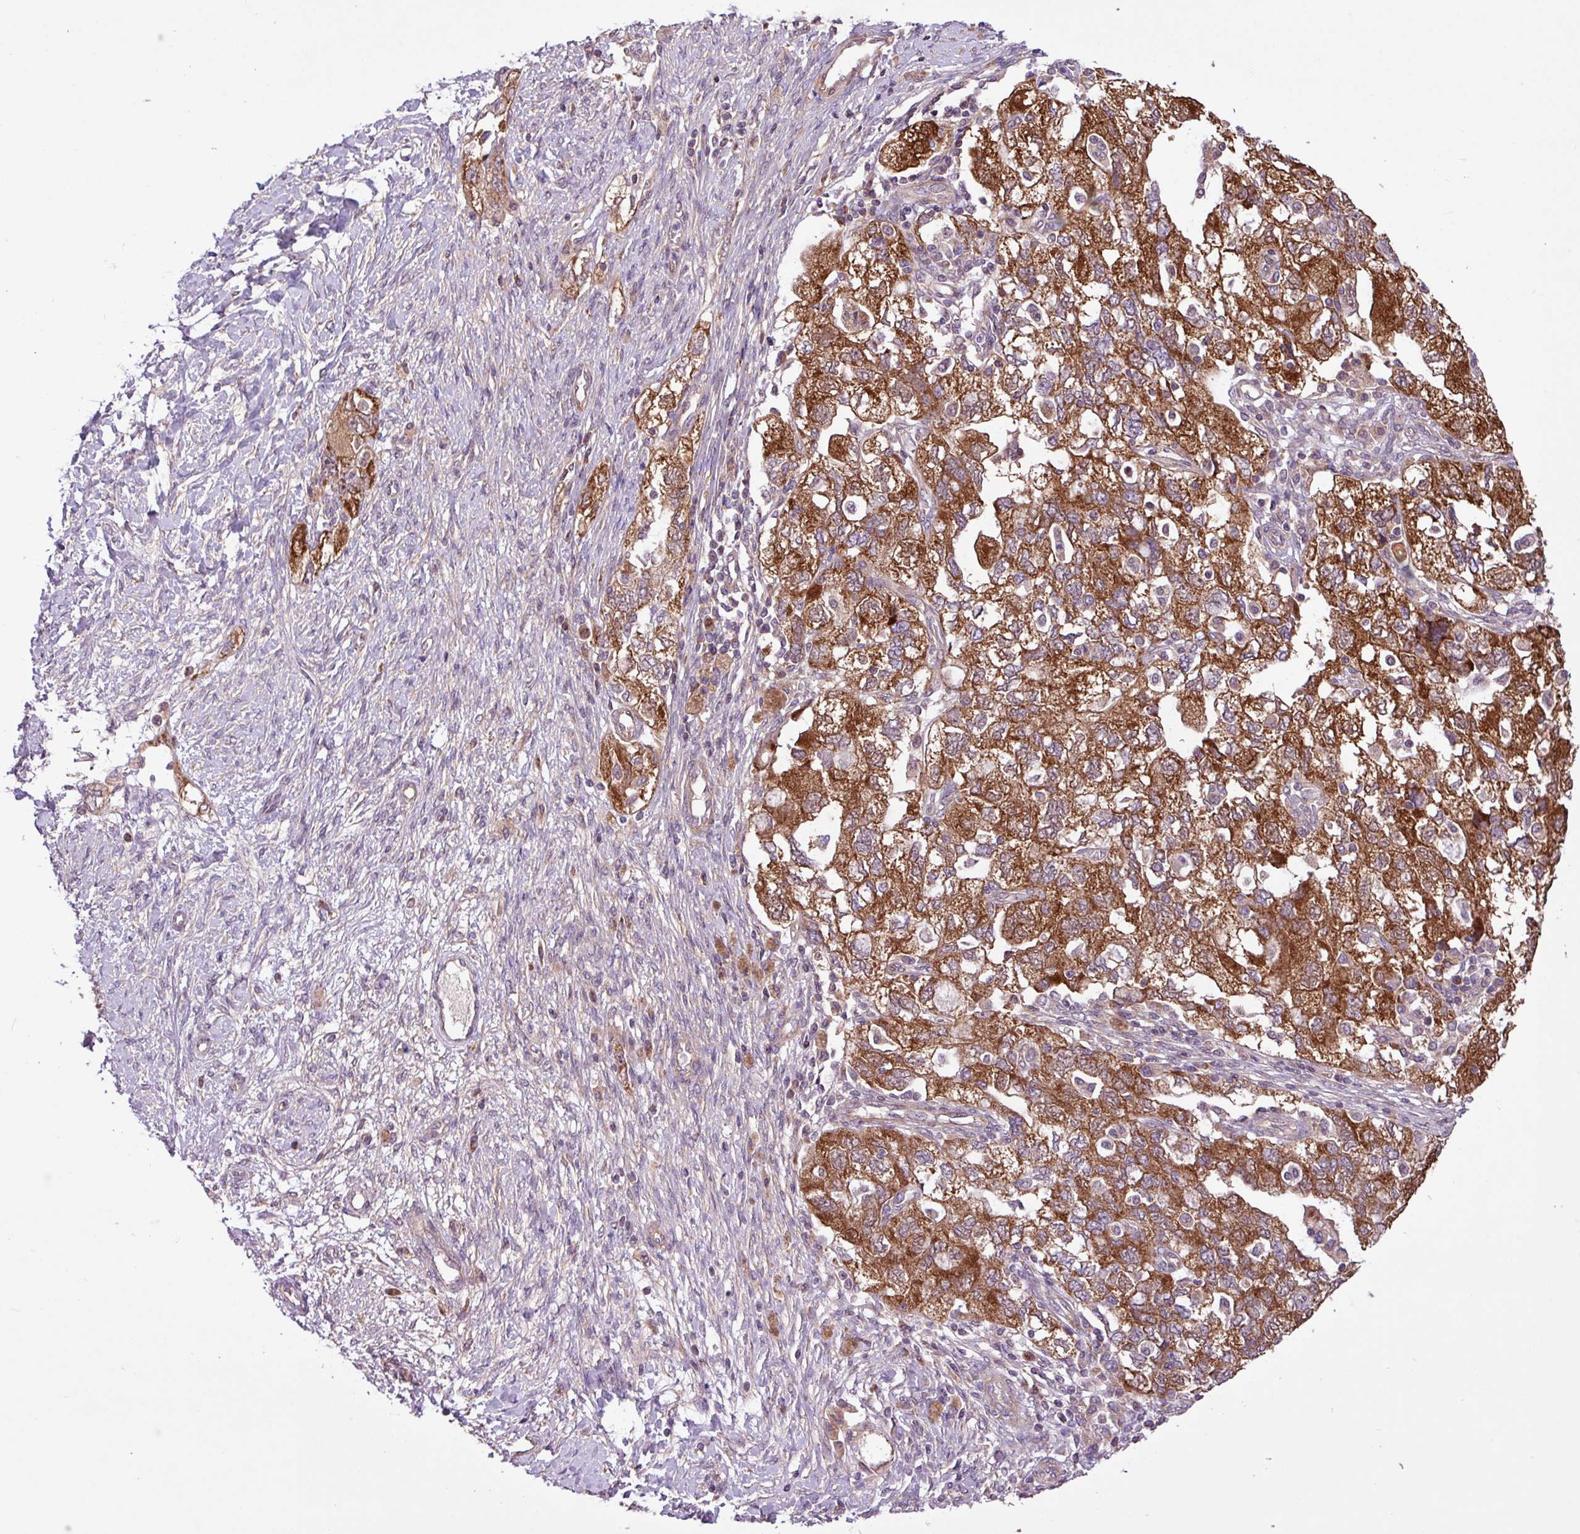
{"staining": {"intensity": "strong", "quantity": ">75%", "location": "cytoplasmic/membranous"}, "tissue": "ovarian cancer", "cell_type": "Tumor cells", "image_type": "cancer", "snomed": [{"axis": "morphology", "description": "Carcinoma, NOS"}, {"axis": "morphology", "description": "Cystadenocarcinoma, serous, NOS"}, {"axis": "topography", "description": "Ovary"}], "caption": "Strong cytoplasmic/membranous positivity is identified in approximately >75% of tumor cells in ovarian serous cystadenocarcinoma.", "gene": "TIMM10B", "patient": {"sex": "female", "age": 69}}